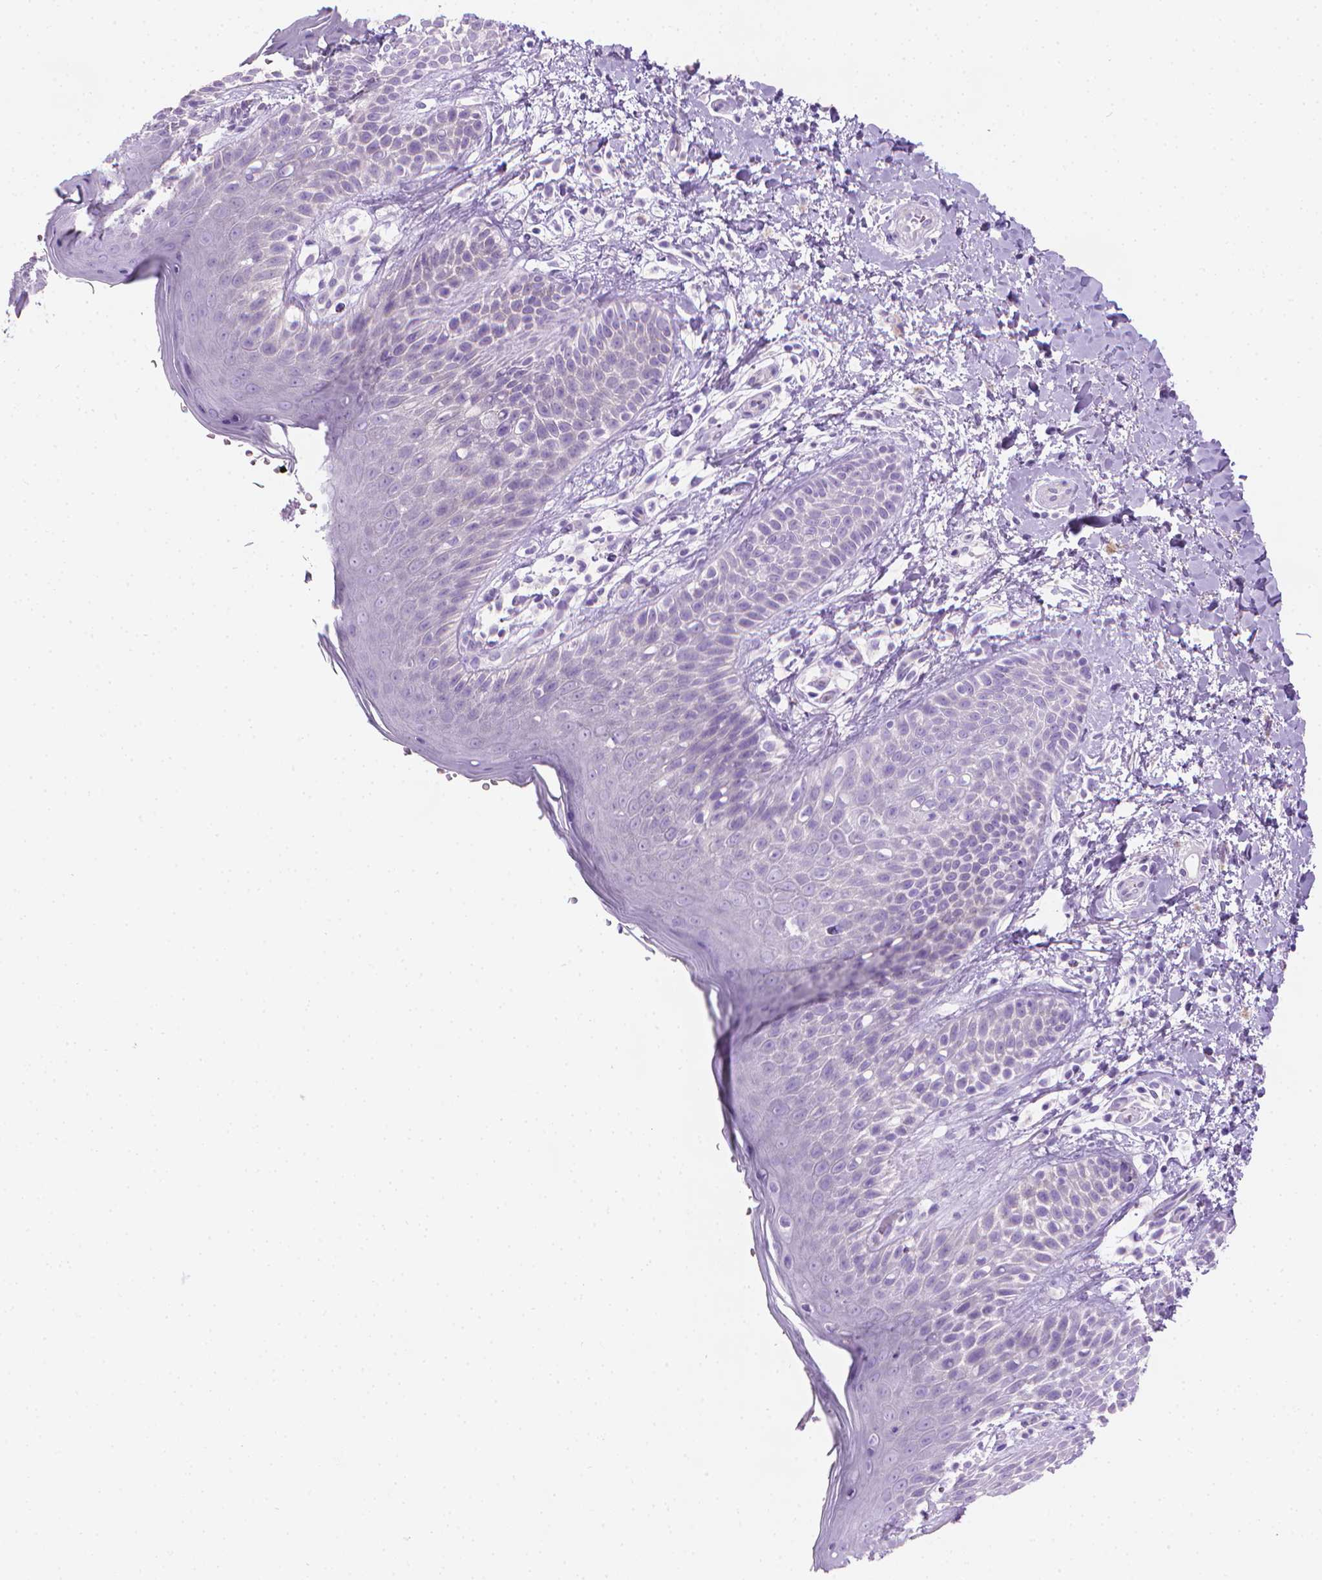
{"staining": {"intensity": "negative", "quantity": "none", "location": "none"}, "tissue": "skin", "cell_type": "Epidermal cells", "image_type": "normal", "snomed": [{"axis": "morphology", "description": "Normal tissue, NOS"}, {"axis": "topography", "description": "Anal"}], "caption": "Human skin stained for a protein using immunohistochemistry (IHC) shows no expression in epidermal cells.", "gene": "FASN", "patient": {"sex": "male", "age": 36}}